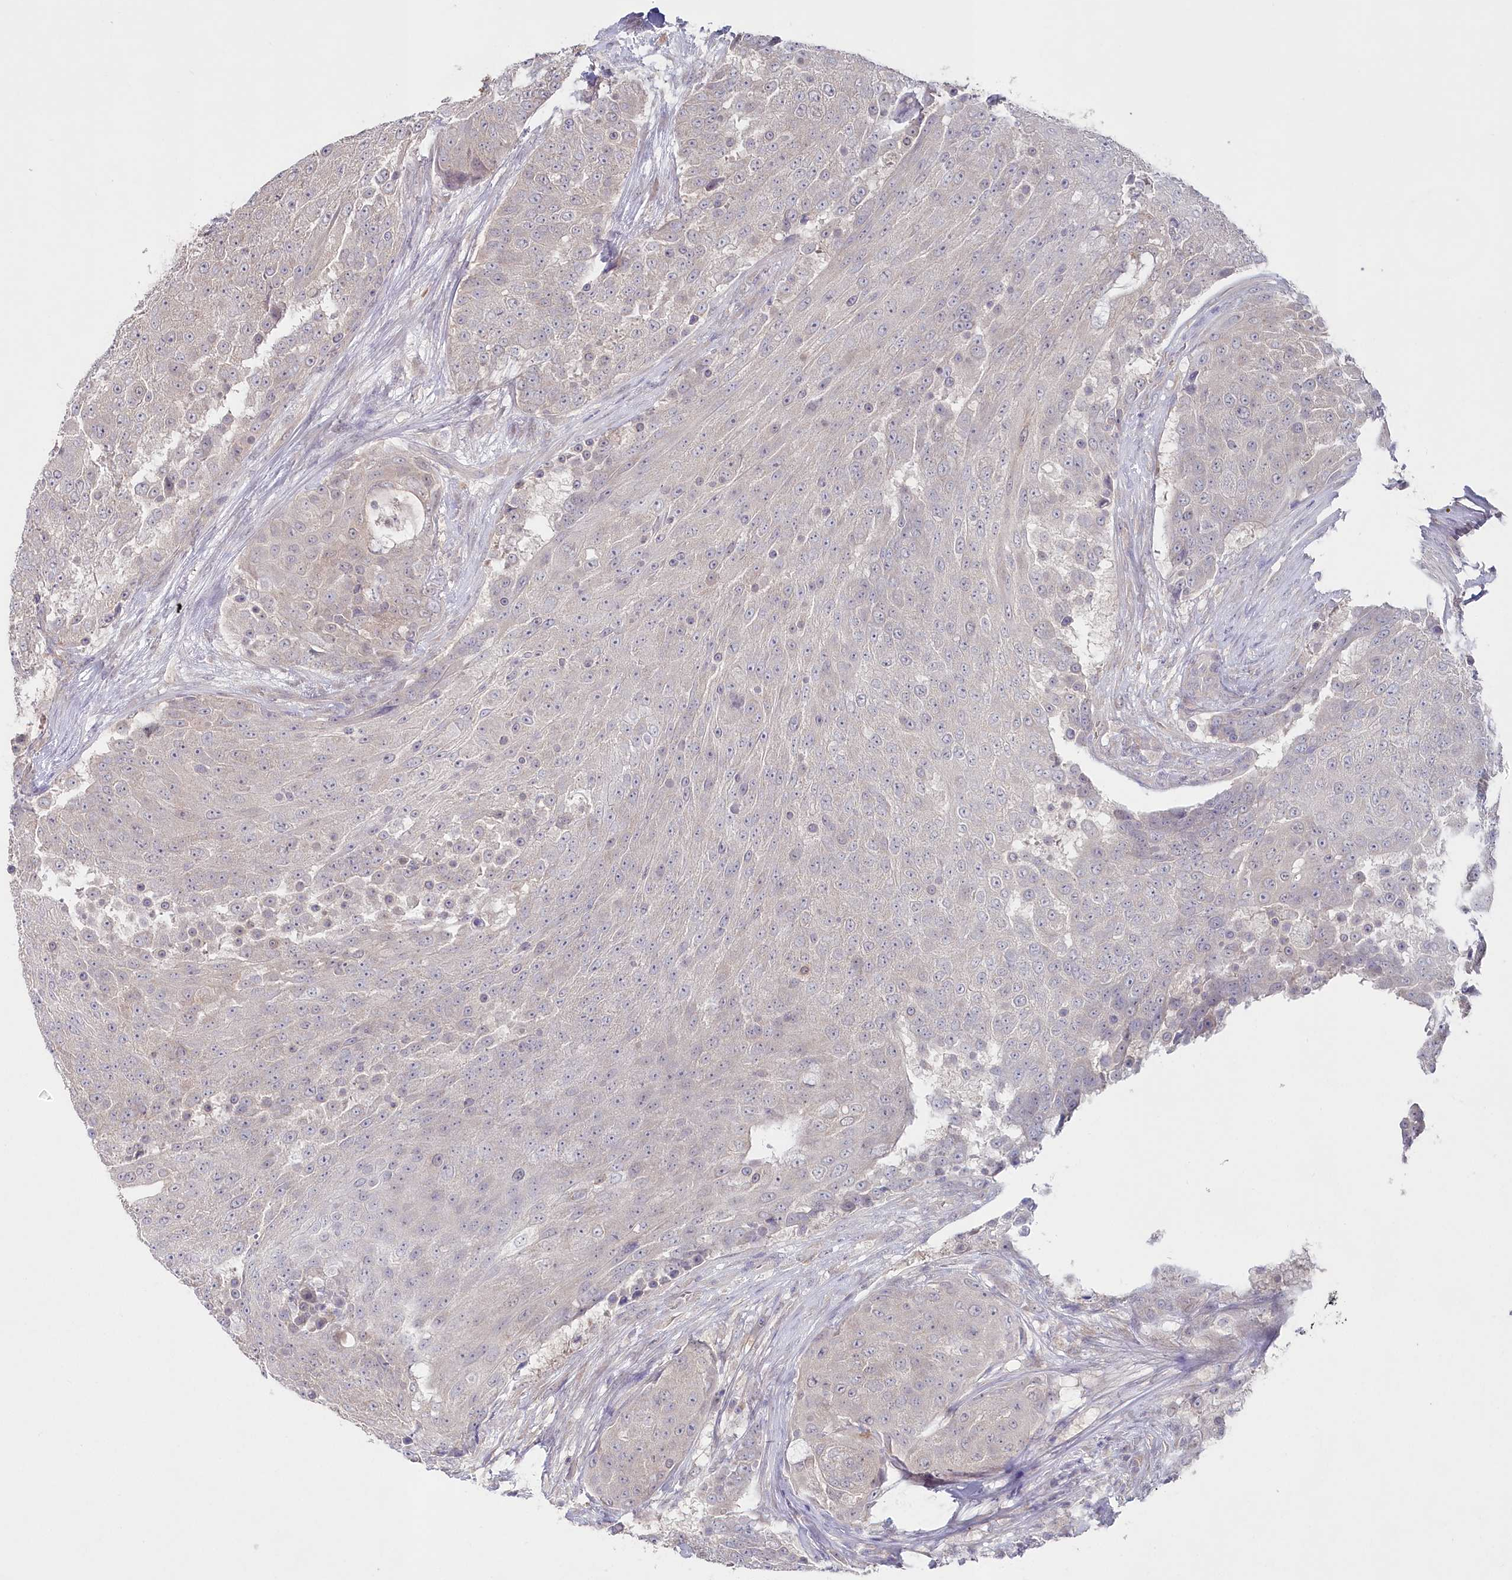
{"staining": {"intensity": "negative", "quantity": "none", "location": "none"}, "tissue": "urothelial cancer", "cell_type": "Tumor cells", "image_type": "cancer", "snomed": [{"axis": "morphology", "description": "Urothelial carcinoma, High grade"}, {"axis": "topography", "description": "Urinary bladder"}], "caption": "Tumor cells show no significant protein positivity in urothelial carcinoma (high-grade). Brightfield microscopy of IHC stained with DAB (3,3'-diaminobenzidine) (brown) and hematoxylin (blue), captured at high magnification.", "gene": "AAMDC", "patient": {"sex": "female", "age": 63}}